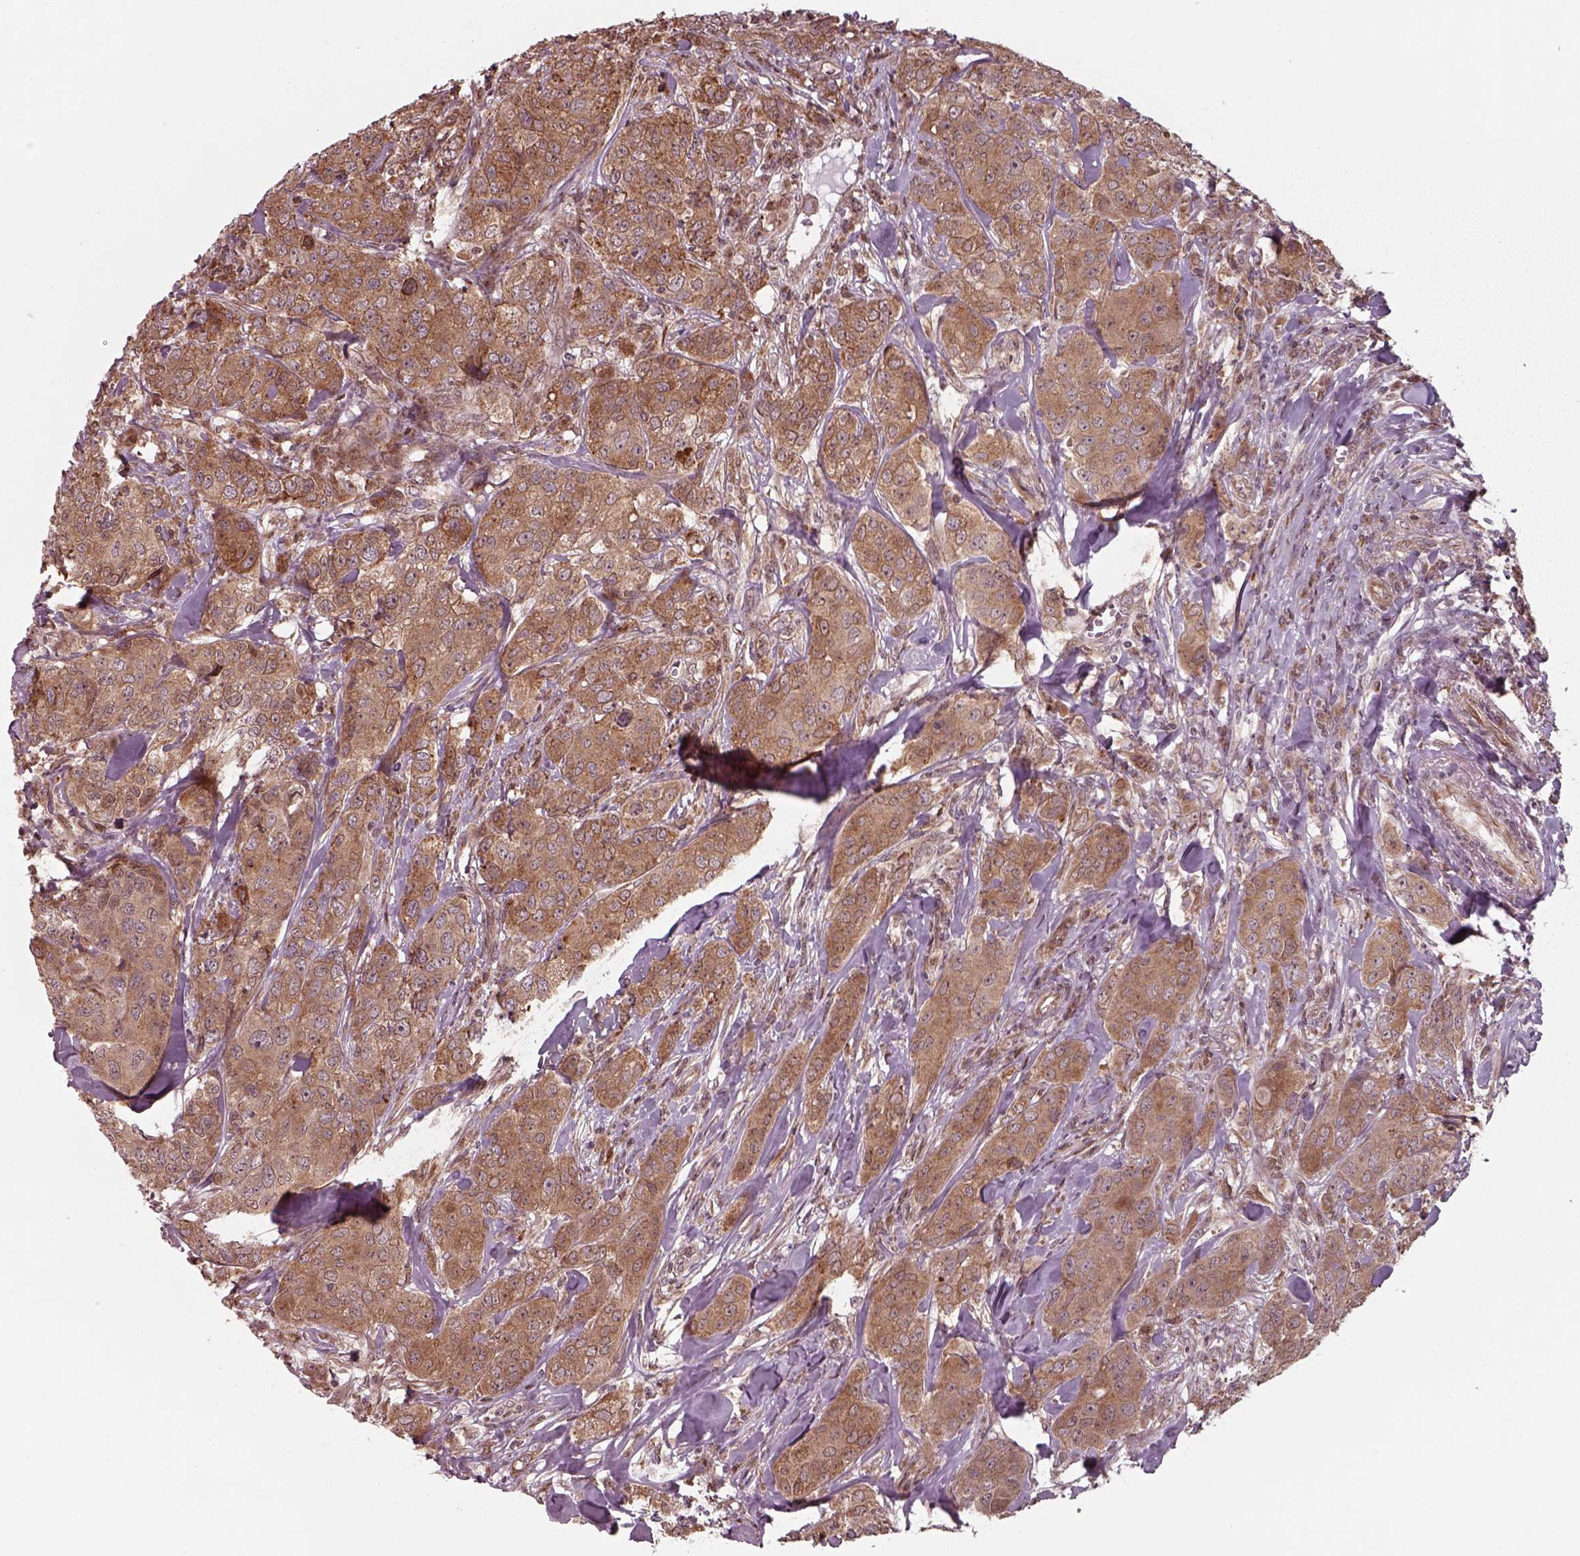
{"staining": {"intensity": "moderate", "quantity": ">75%", "location": "cytoplasmic/membranous"}, "tissue": "breast cancer", "cell_type": "Tumor cells", "image_type": "cancer", "snomed": [{"axis": "morphology", "description": "Duct carcinoma"}, {"axis": "topography", "description": "Breast"}], "caption": "Immunohistochemistry histopathology image of human infiltrating ductal carcinoma (breast) stained for a protein (brown), which demonstrates medium levels of moderate cytoplasmic/membranous staining in approximately >75% of tumor cells.", "gene": "CHMP3", "patient": {"sex": "female", "age": 43}}